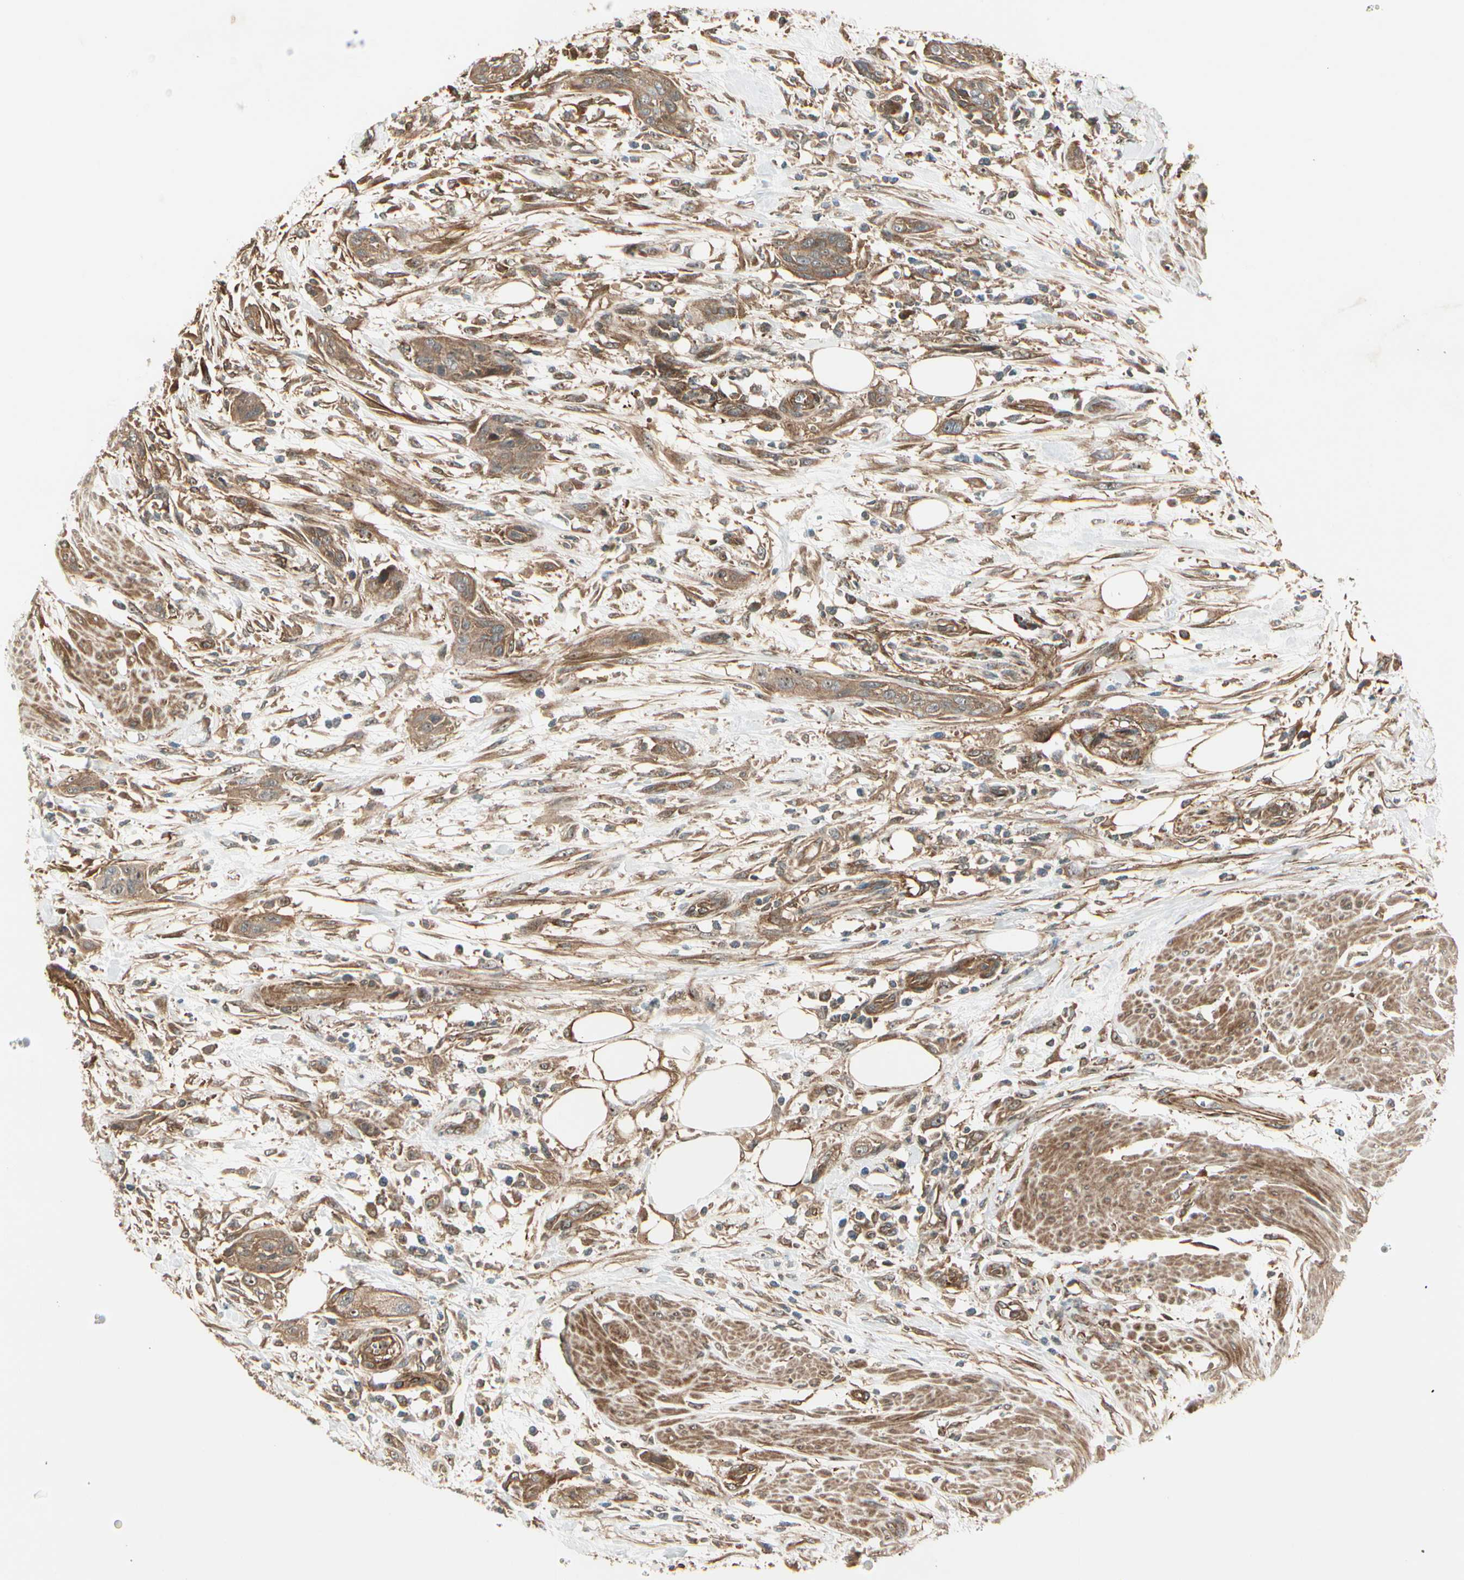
{"staining": {"intensity": "moderate", "quantity": ">75%", "location": "cytoplasmic/membranous"}, "tissue": "urothelial cancer", "cell_type": "Tumor cells", "image_type": "cancer", "snomed": [{"axis": "morphology", "description": "Urothelial carcinoma, High grade"}, {"axis": "topography", "description": "Urinary bladder"}], "caption": "The histopathology image shows a brown stain indicating the presence of a protein in the cytoplasmic/membranous of tumor cells in urothelial cancer. The staining is performed using DAB (3,3'-diaminobenzidine) brown chromogen to label protein expression. The nuclei are counter-stained blue using hematoxylin.", "gene": "FKBP15", "patient": {"sex": "male", "age": 35}}